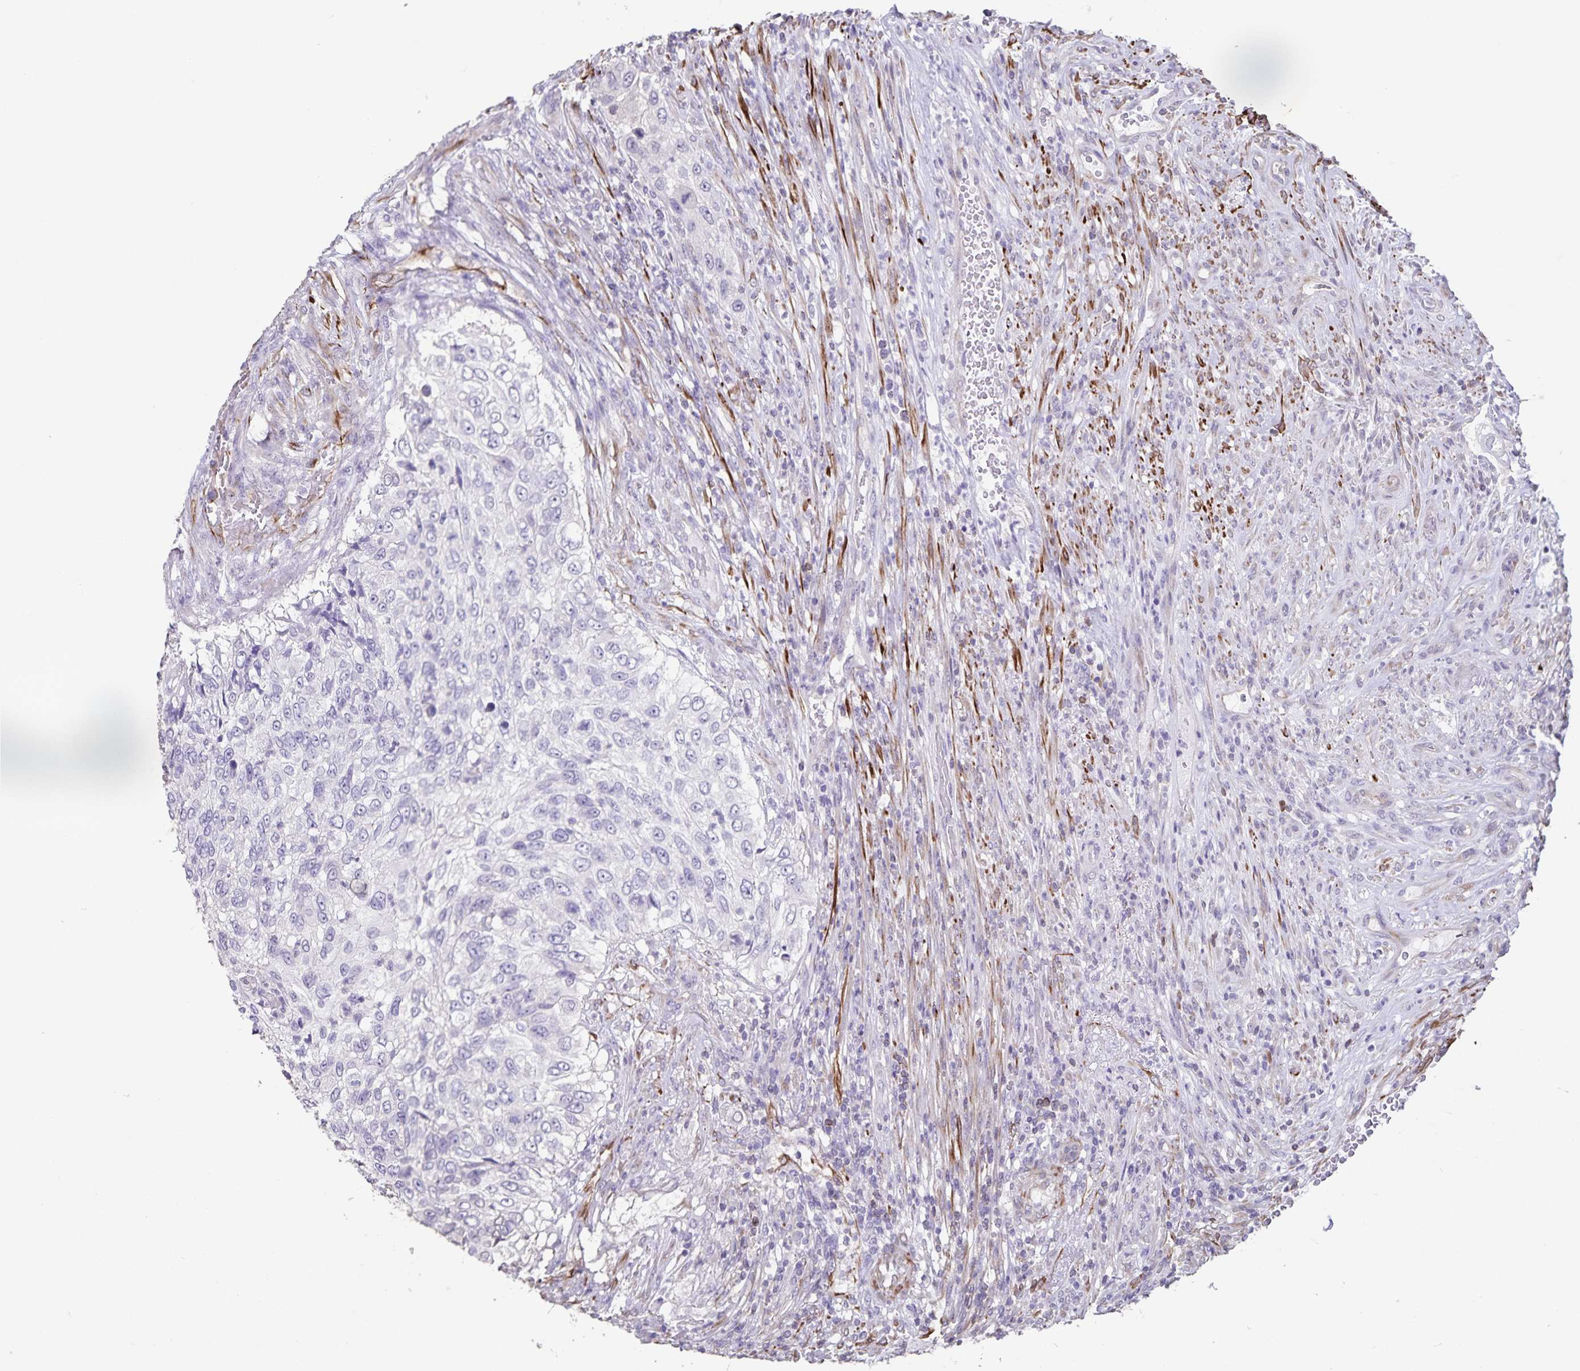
{"staining": {"intensity": "negative", "quantity": "none", "location": "none"}, "tissue": "urothelial cancer", "cell_type": "Tumor cells", "image_type": "cancer", "snomed": [{"axis": "morphology", "description": "Urothelial carcinoma, High grade"}, {"axis": "topography", "description": "Urinary bladder"}], "caption": "Tumor cells are negative for protein expression in human urothelial cancer.", "gene": "SYNM", "patient": {"sex": "female", "age": 60}}